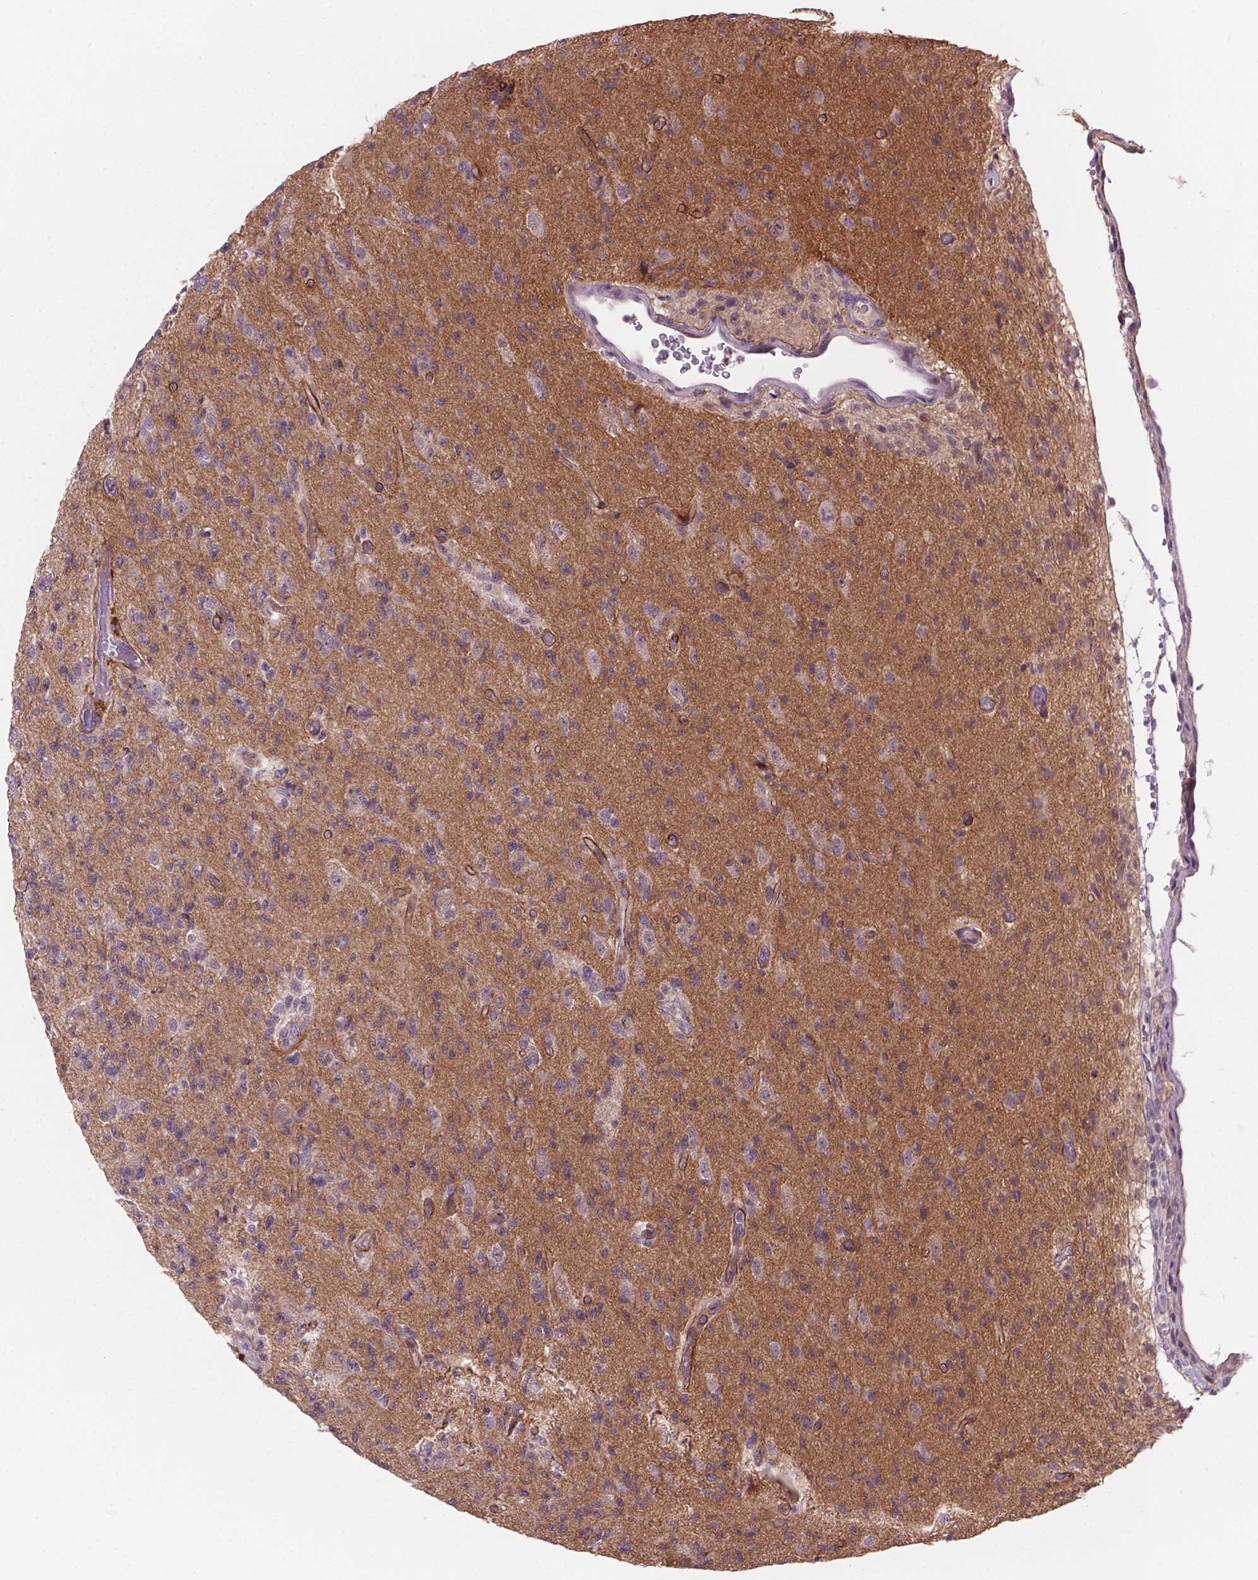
{"staining": {"intensity": "negative", "quantity": "none", "location": "none"}, "tissue": "glioma", "cell_type": "Tumor cells", "image_type": "cancer", "snomed": [{"axis": "morphology", "description": "Glioma, malignant, High grade"}, {"axis": "topography", "description": "Brain"}], "caption": "IHC histopathology image of glioma stained for a protein (brown), which displays no expression in tumor cells.", "gene": "GXYLT2", "patient": {"sex": "male", "age": 56}}